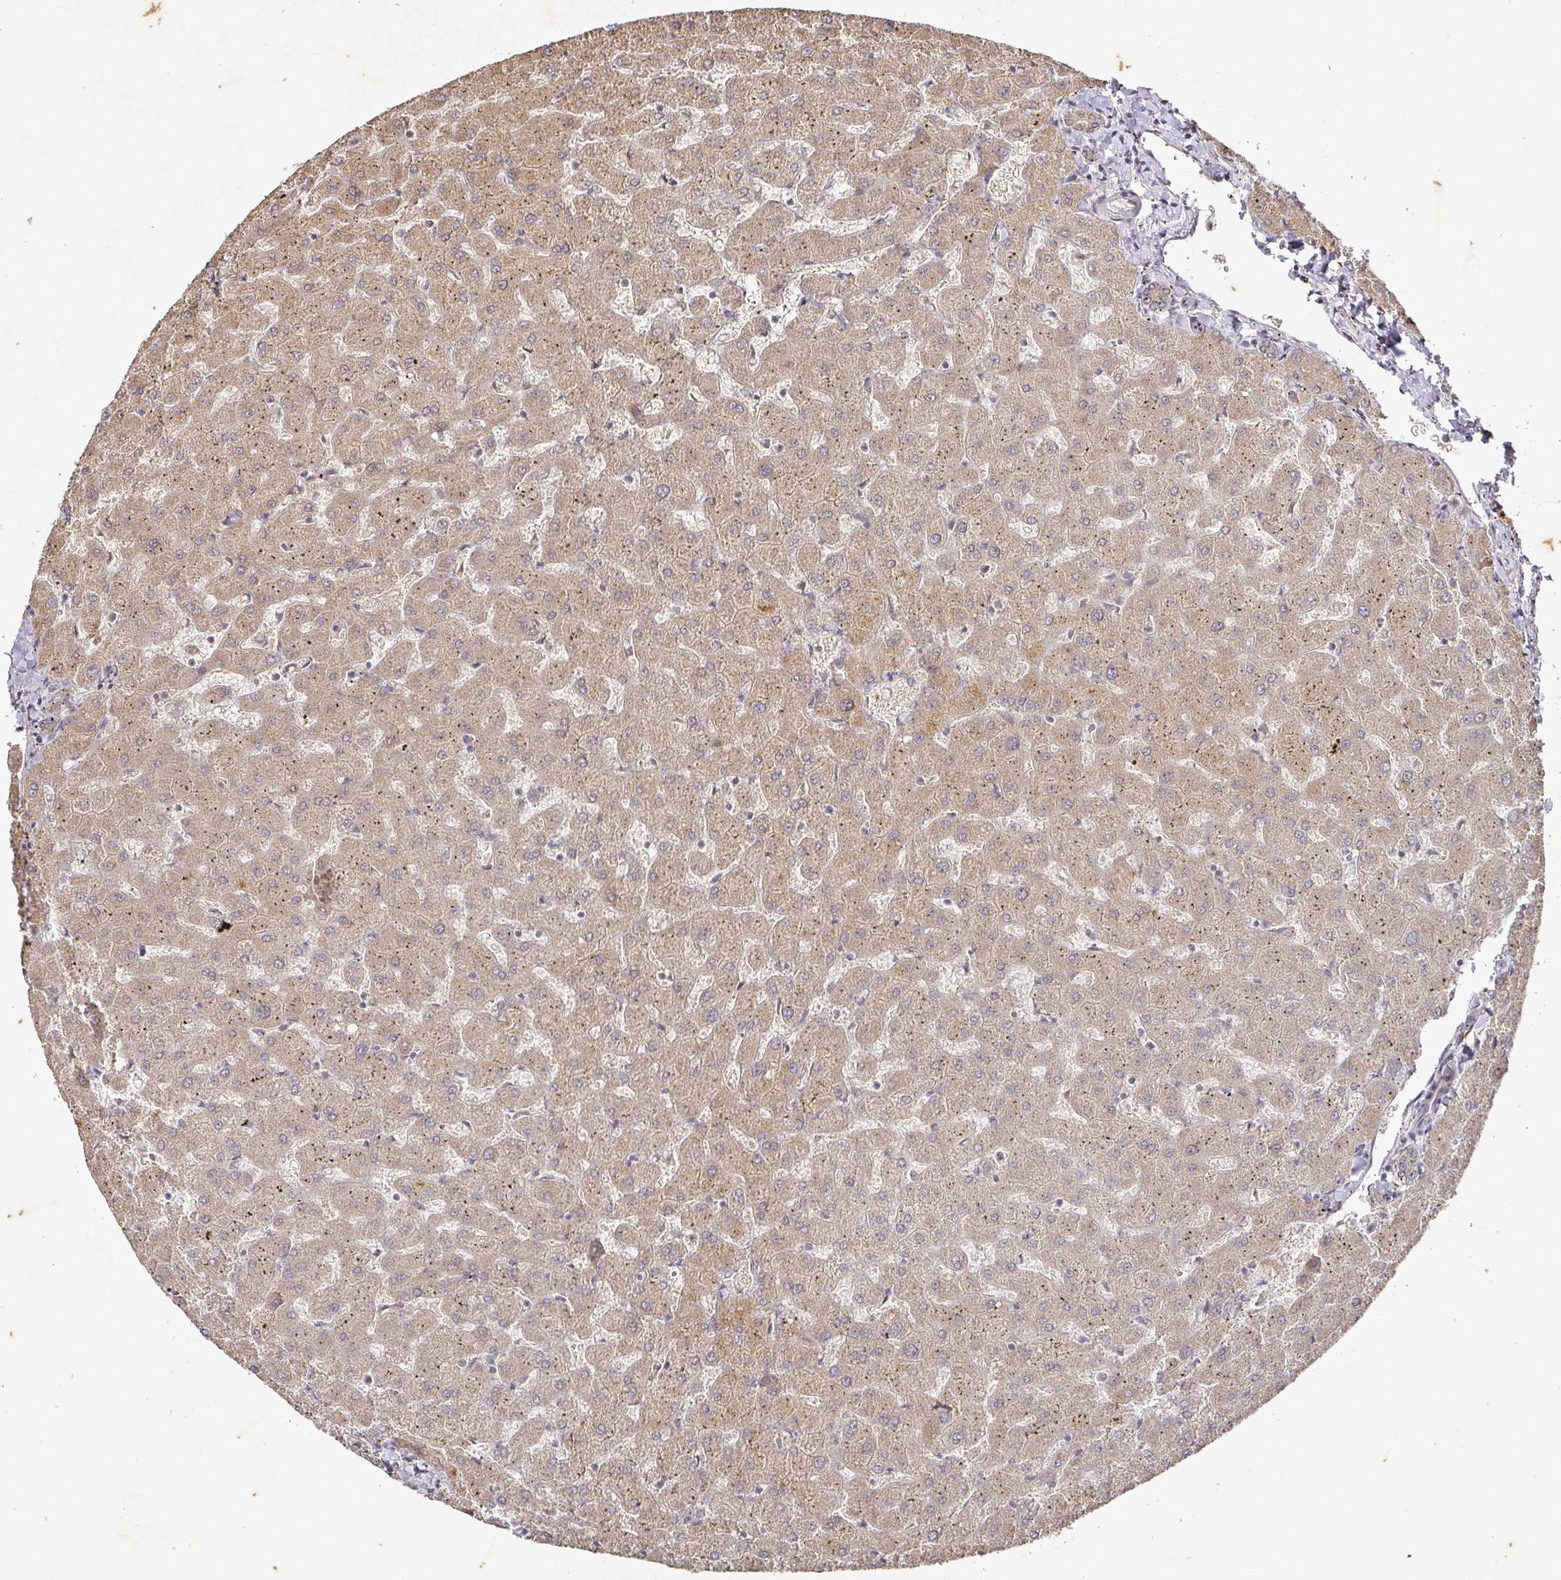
{"staining": {"intensity": "weak", "quantity": "25%-75%", "location": "cytoplasmic/membranous"}, "tissue": "liver", "cell_type": "Cholangiocytes", "image_type": "normal", "snomed": [{"axis": "morphology", "description": "Normal tissue, NOS"}, {"axis": "topography", "description": "Liver"}], "caption": "This is an image of IHC staining of benign liver, which shows weak expression in the cytoplasmic/membranous of cholangiocytes.", "gene": "CAPN5", "patient": {"sex": "female", "age": 63}}